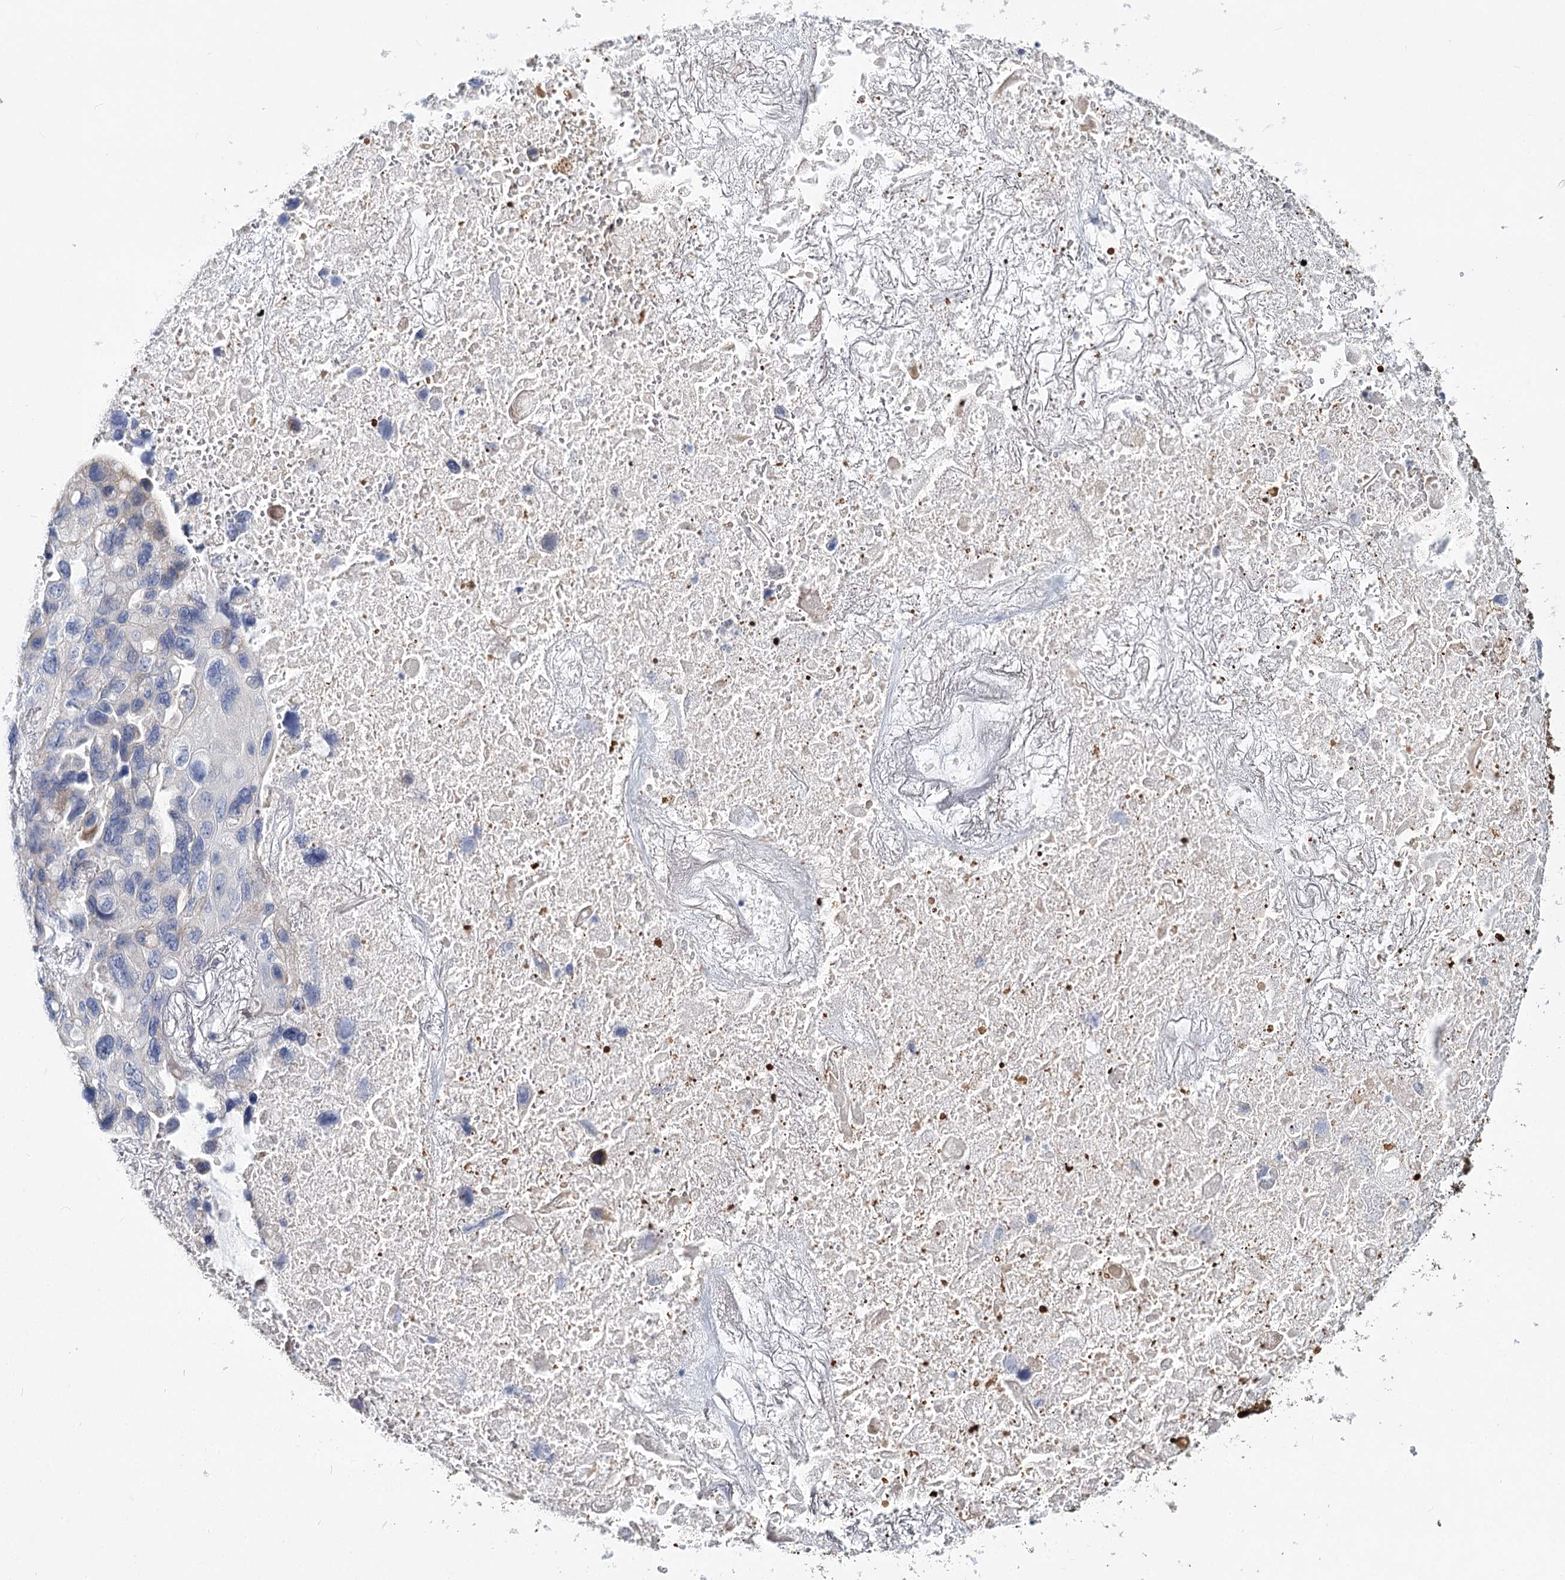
{"staining": {"intensity": "negative", "quantity": "none", "location": "none"}, "tissue": "lung cancer", "cell_type": "Tumor cells", "image_type": "cancer", "snomed": [{"axis": "morphology", "description": "Squamous cell carcinoma, NOS"}, {"axis": "topography", "description": "Lung"}], "caption": "Histopathology image shows no significant protein expression in tumor cells of lung cancer (squamous cell carcinoma).", "gene": "TEX12", "patient": {"sex": "female", "age": 73}}